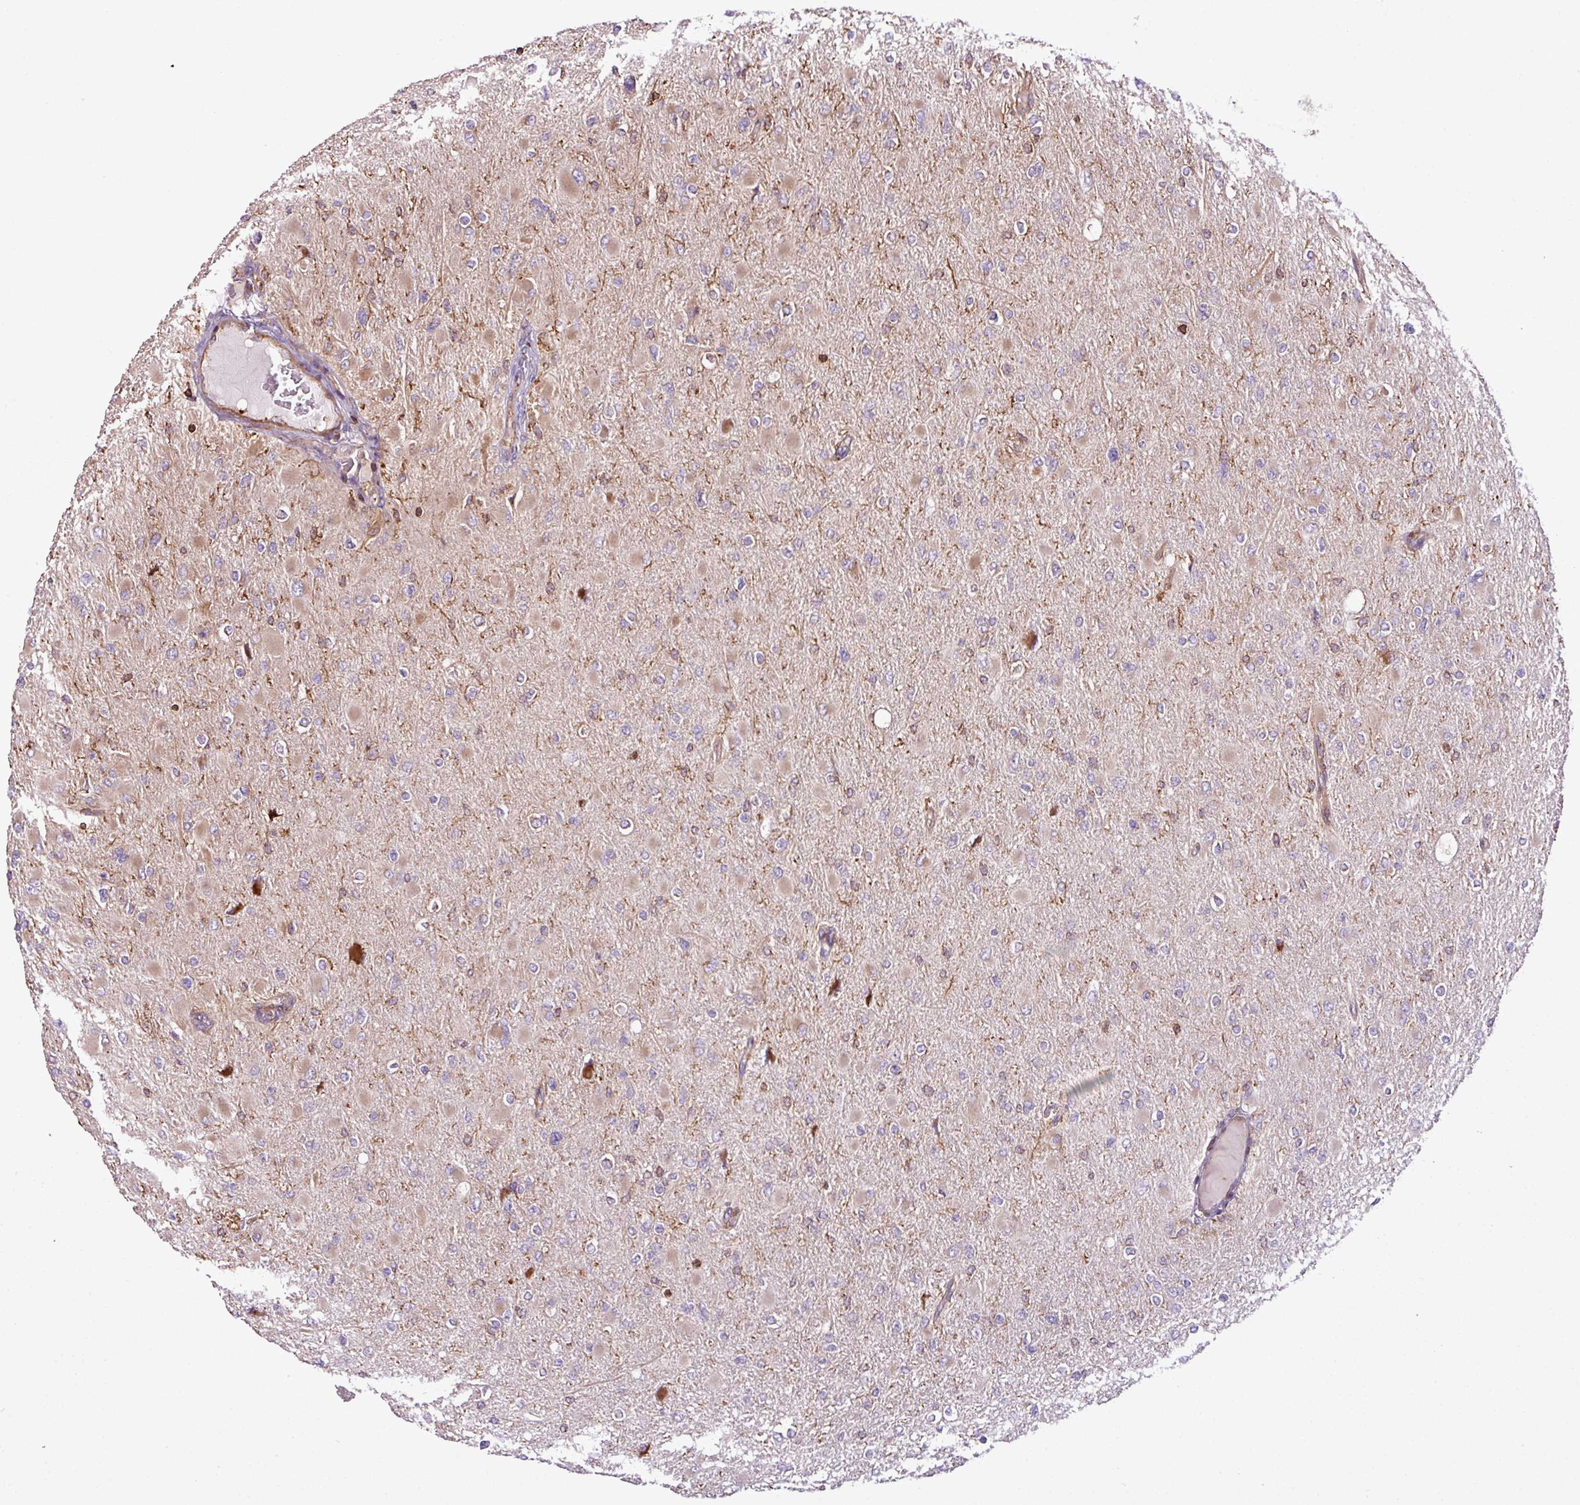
{"staining": {"intensity": "weak", "quantity": "<25%", "location": "cytoplasmic/membranous"}, "tissue": "glioma", "cell_type": "Tumor cells", "image_type": "cancer", "snomed": [{"axis": "morphology", "description": "Glioma, malignant, High grade"}, {"axis": "topography", "description": "Cerebral cortex"}], "caption": "Immunohistochemistry (IHC) histopathology image of human malignant glioma (high-grade) stained for a protein (brown), which demonstrates no staining in tumor cells.", "gene": "PGAP6", "patient": {"sex": "female", "age": 36}}